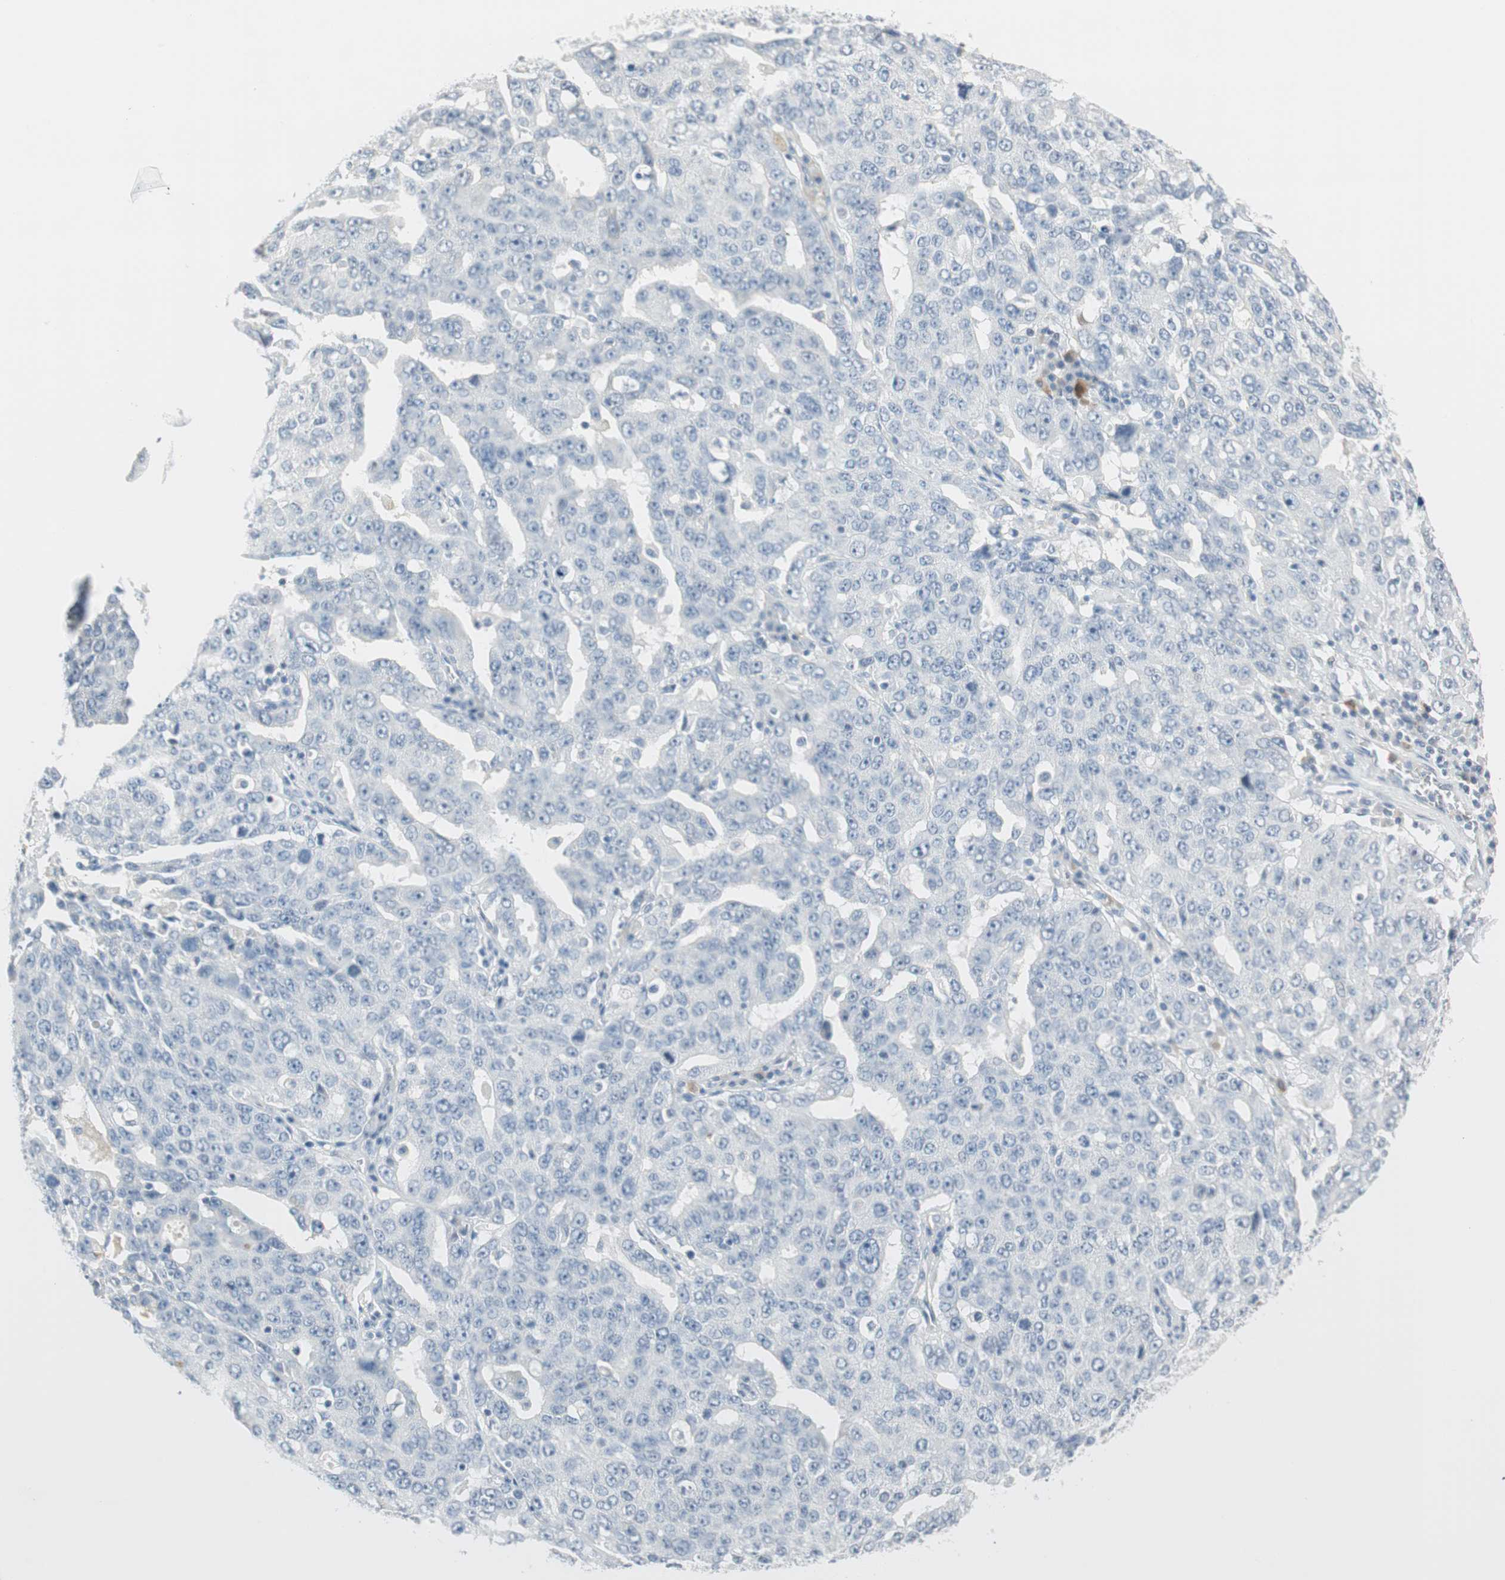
{"staining": {"intensity": "negative", "quantity": "none", "location": "none"}, "tissue": "ovarian cancer", "cell_type": "Tumor cells", "image_type": "cancer", "snomed": [{"axis": "morphology", "description": "Carcinoma, endometroid"}, {"axis": "topography", "description": "Ovary"}], "caption": "An image of human ovarian cancer (endometroid carcinoma) is negative for staining in tumor cells.", "gene": "MLLT10", "patient": {"sex": "female", "age": 62}}